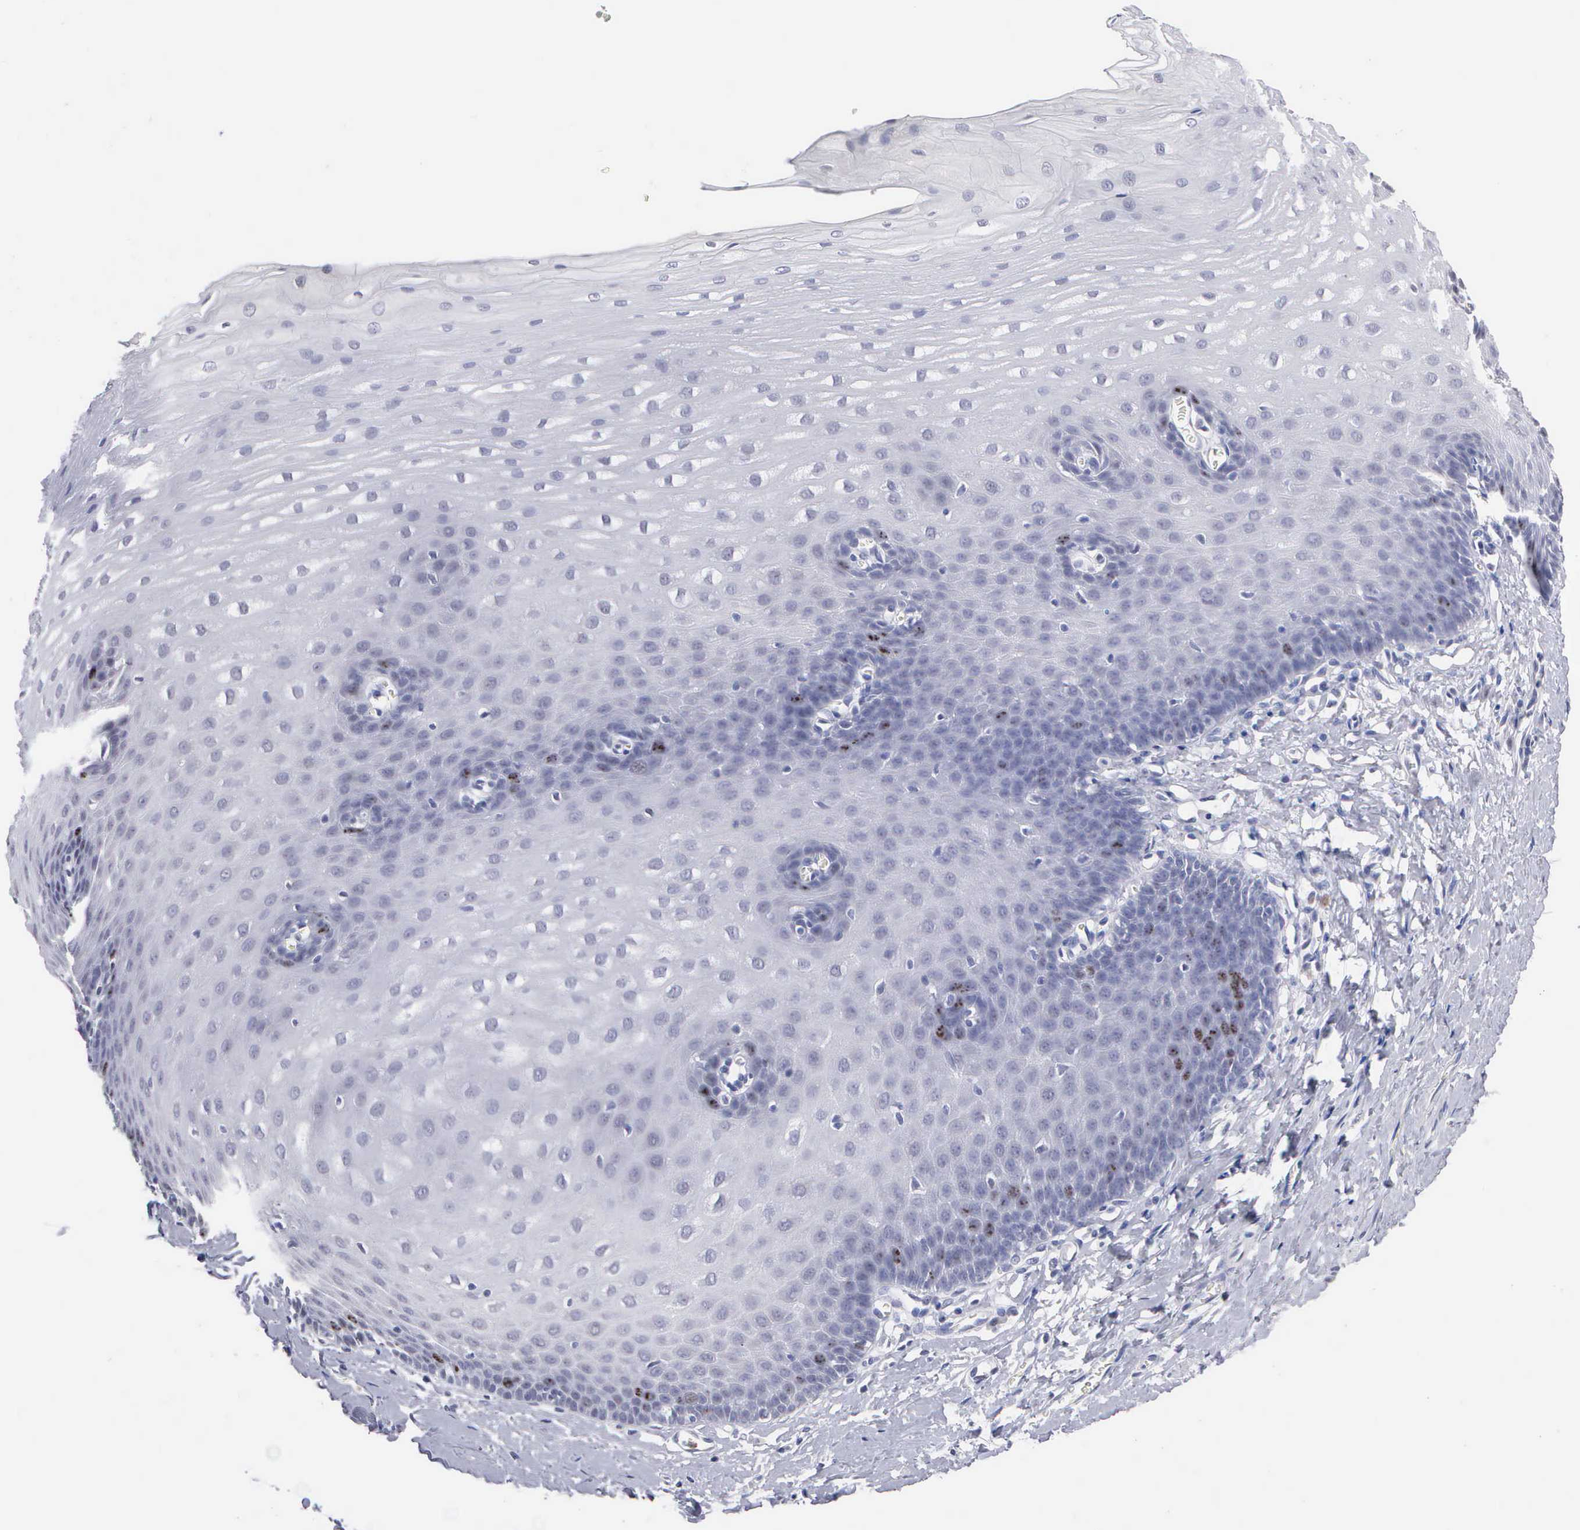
{"staining": {"intensity": "strong", "quantity": "<25%", "location": "nuclear"}, "tissue": "esophagus", "cell_type": "Squamous epithelial cells", "image_type": "normal", "snomed": [{"axis": "morphology", "description": "Normal tissue, NOS"}, {"axis": "topography", "description": "Esophagus"}], "caption": "Immunohistochemical staining of normal human esophagus reveals <25% levels of strong nuclear protein positivity in about <25% of squamous epithelial cells.", "gene": "KDM6A", "patient": {"sex": "male", "age": 70}}